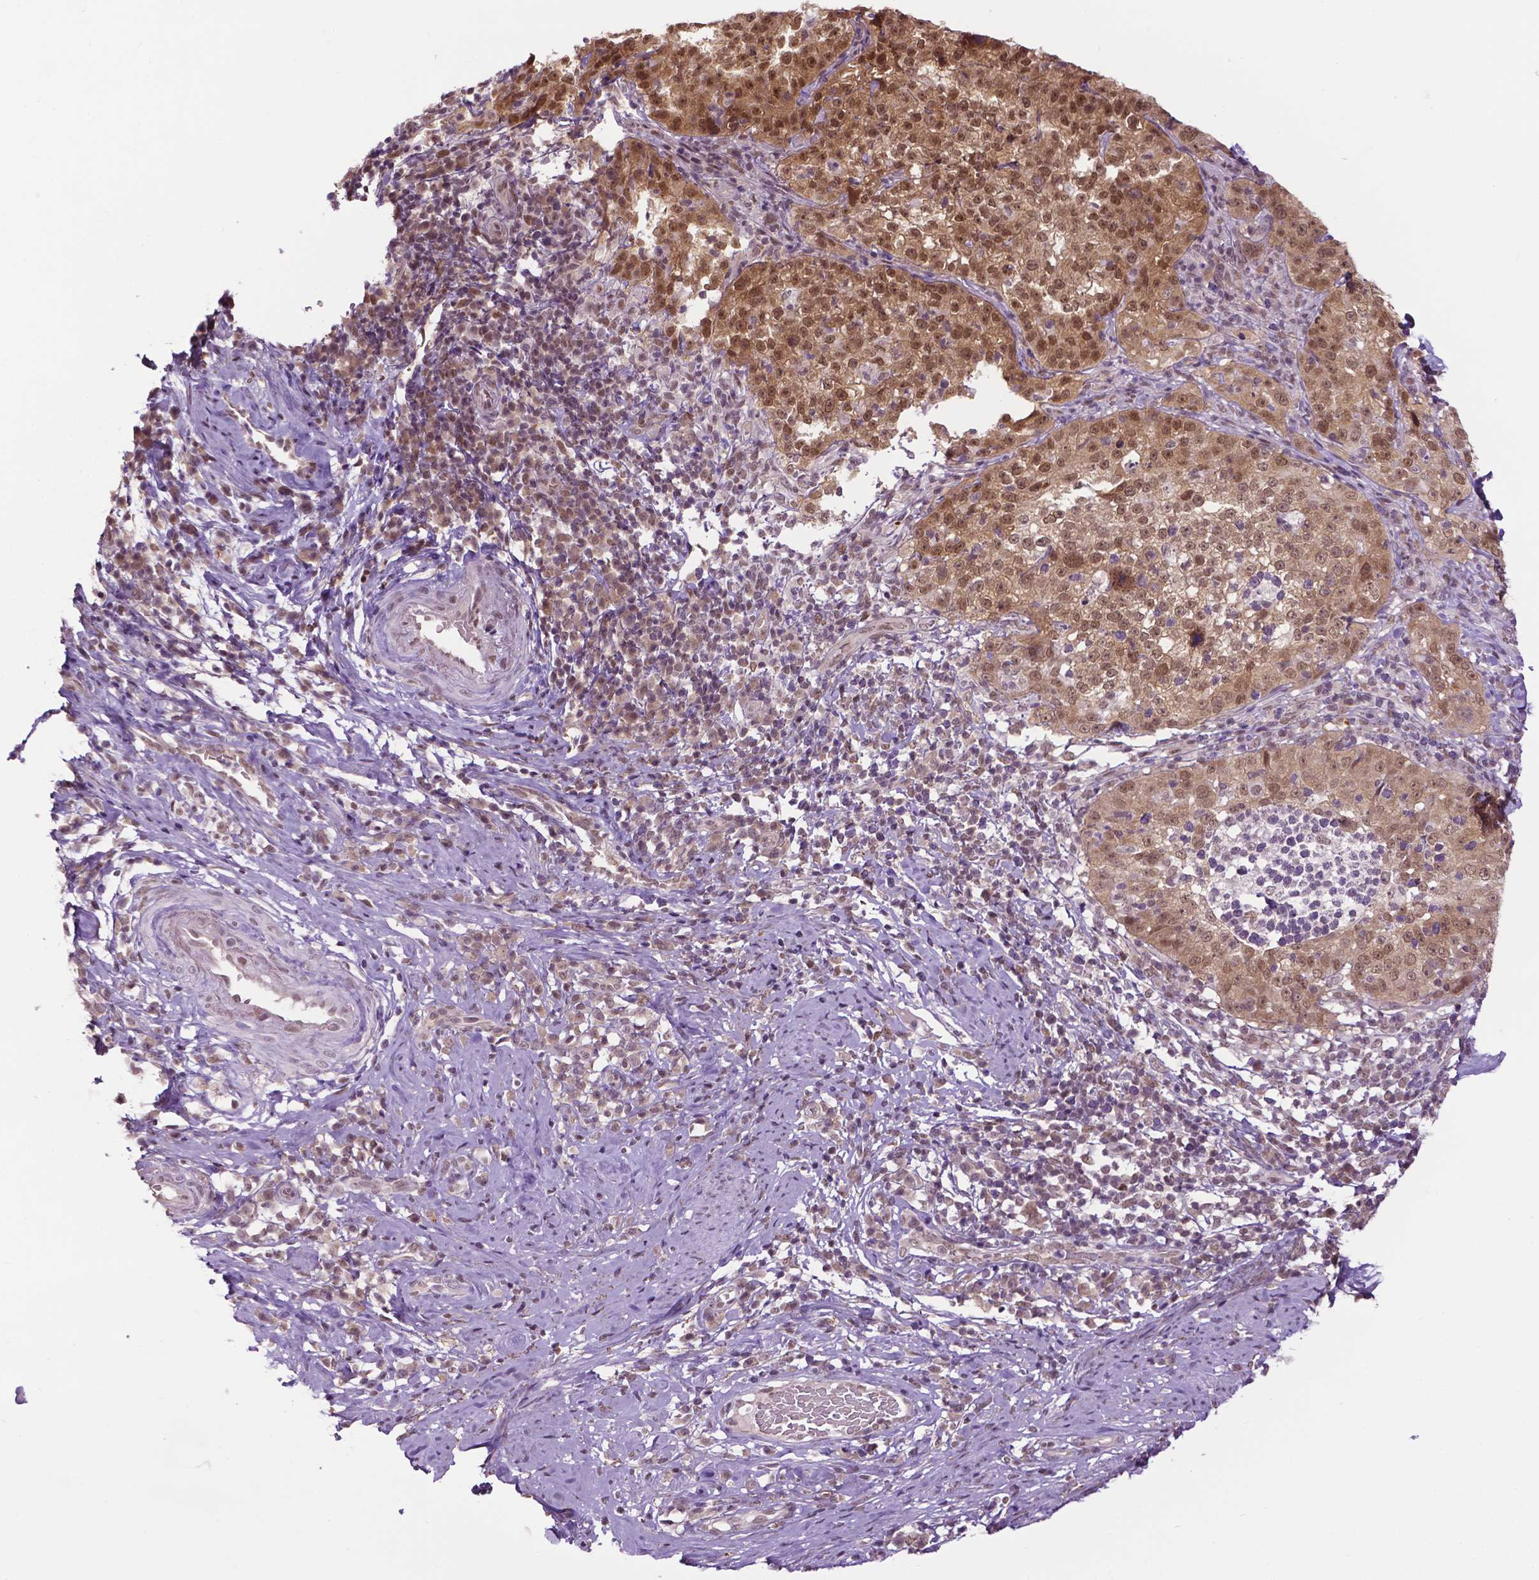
{"staining": {"intensity": "moderate", "quantity": ">75%", "location": "cytoplasmic/membranous,nuclear"}, "tissue": "cervical cancer", "cell_type": "Tumor cells", "image_type": "cancer", "snomed": [{"axis": "morphology", "description": "Squamous cell carcinoma, NOS"}, {"axis": "topography", "description": "Cervix"}], "caption": "DAB (3,3'-diaminobenzidine) immunohistochemical staining of human cervical cancer shows moderate cytoplasmic/membranous and nuclear protein expression in approximately >75% of tumor cells.", "gene": "UBQLN4", "patient": {"sex": "female", "age": 75}}